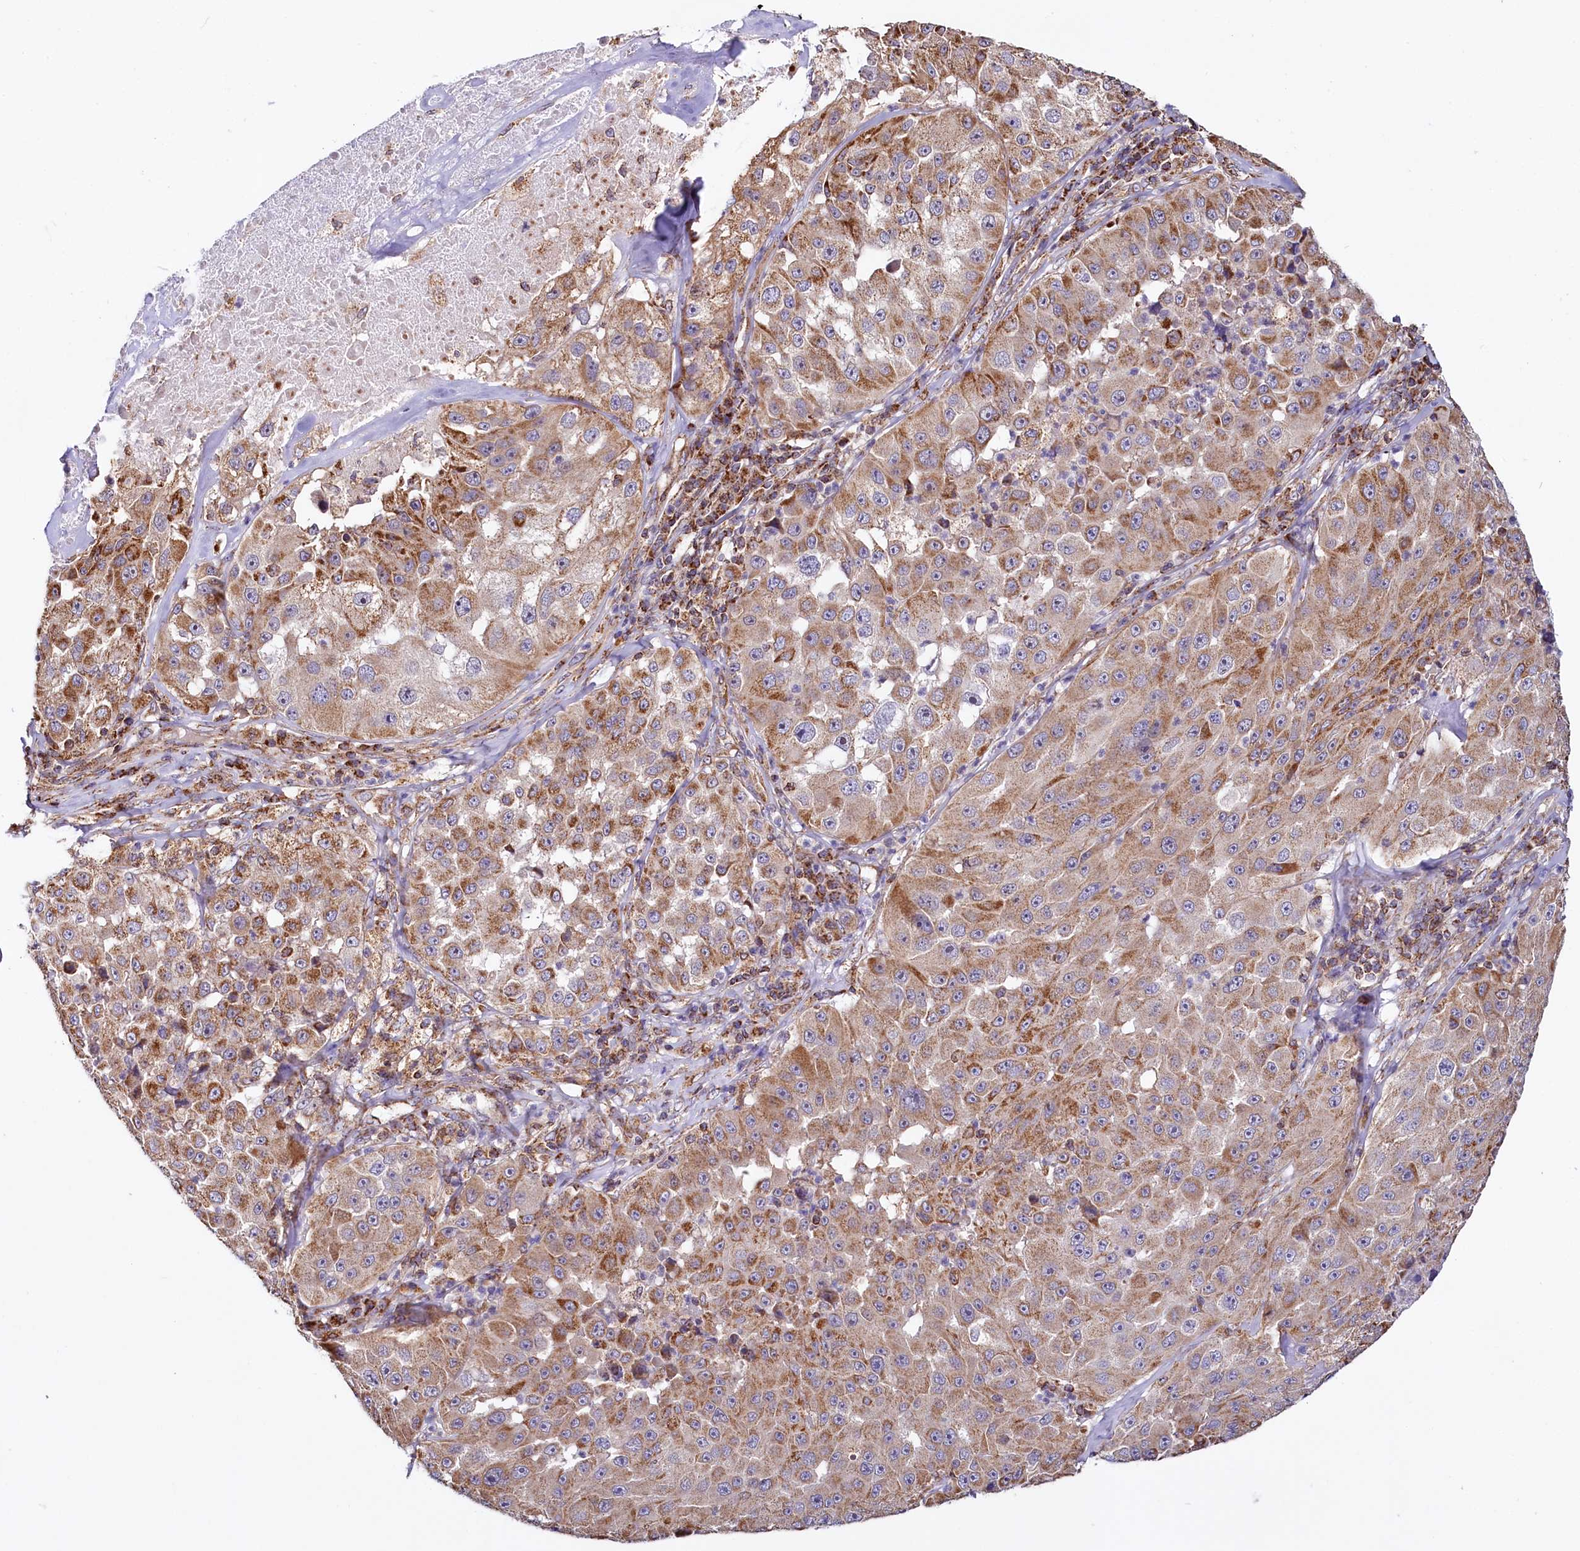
{"staining": {"intensity": "moderate", "quantity": ">75%", "location": "cytoplasmic/membranous"}, "tissue": "melanoma", "cell_type": "Tumor cells", "image_type": "cancer", "snomed": [{"axis": "morphology", "description": "Malignant melanoma, Metastatic site"}, {"axis": "topography", "description": "Lymph node"}], "caption": "DAB immunohistochemical staining of malignant melanoma (metastatic site) reveals moderate cytoplasmic/membranous protein positivity in approximately >75% of tumor cells.", "gene": "NUDT15", "patient": {"sex": "male", "age": 62}}